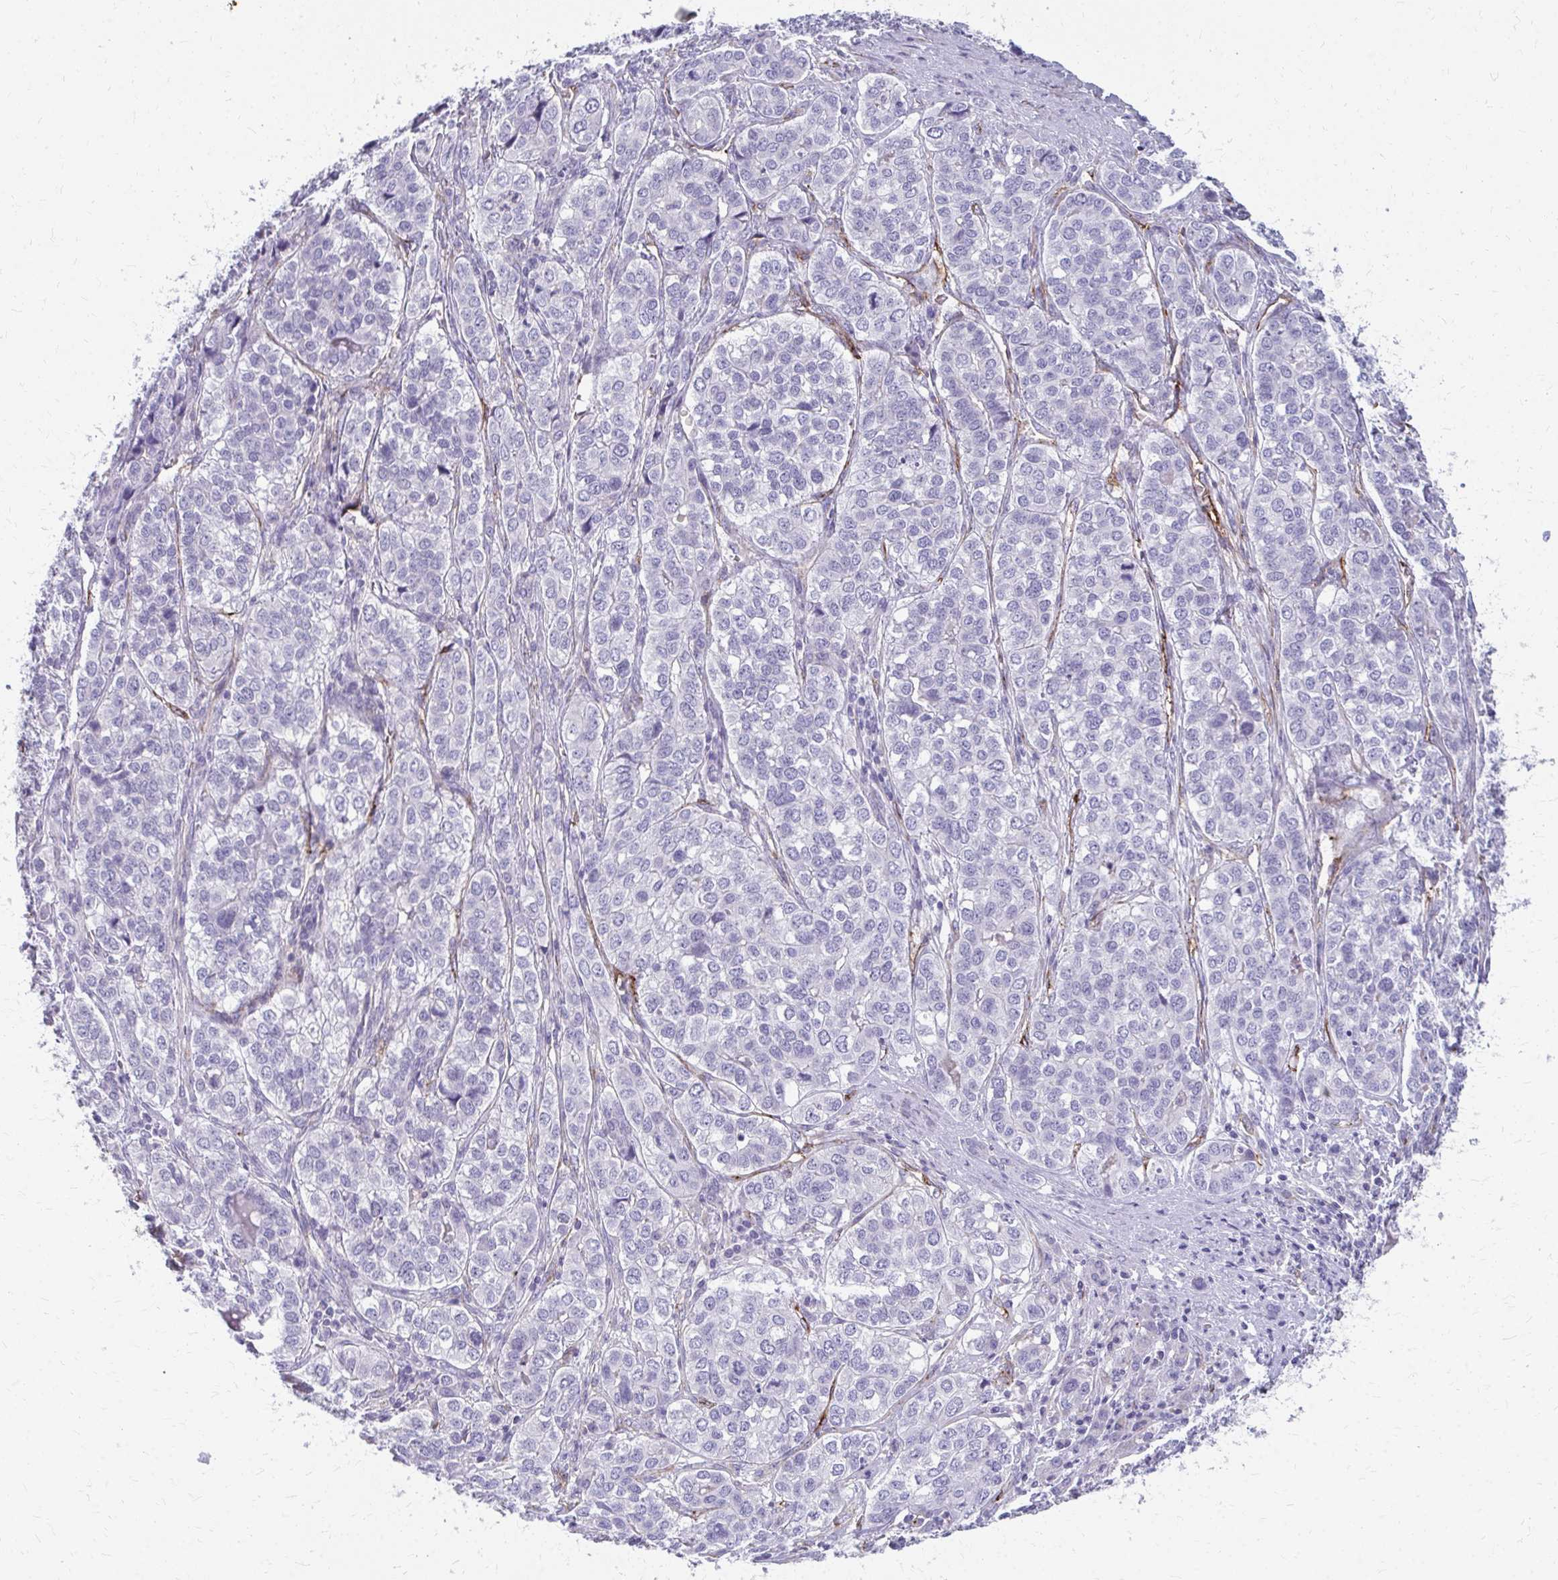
{"staining": {"intensity": "negative", "quantity": "none", "location": "none"}, "tissue": "liver cancer", "cell_type": "Tumor cells", "image_type": "cancer", "snomed": [{"axis": "morphology", "description": "Cholangiocarcinoma"}, {"axis": "topography", "description": "Liver"}], "caption": "The micrograph reveals no staining of tumor cells in liver cancer (cholangiocarcinoma).", "gene": "ADIPOQ", "patient": {"sex": "male", "age": 56}}